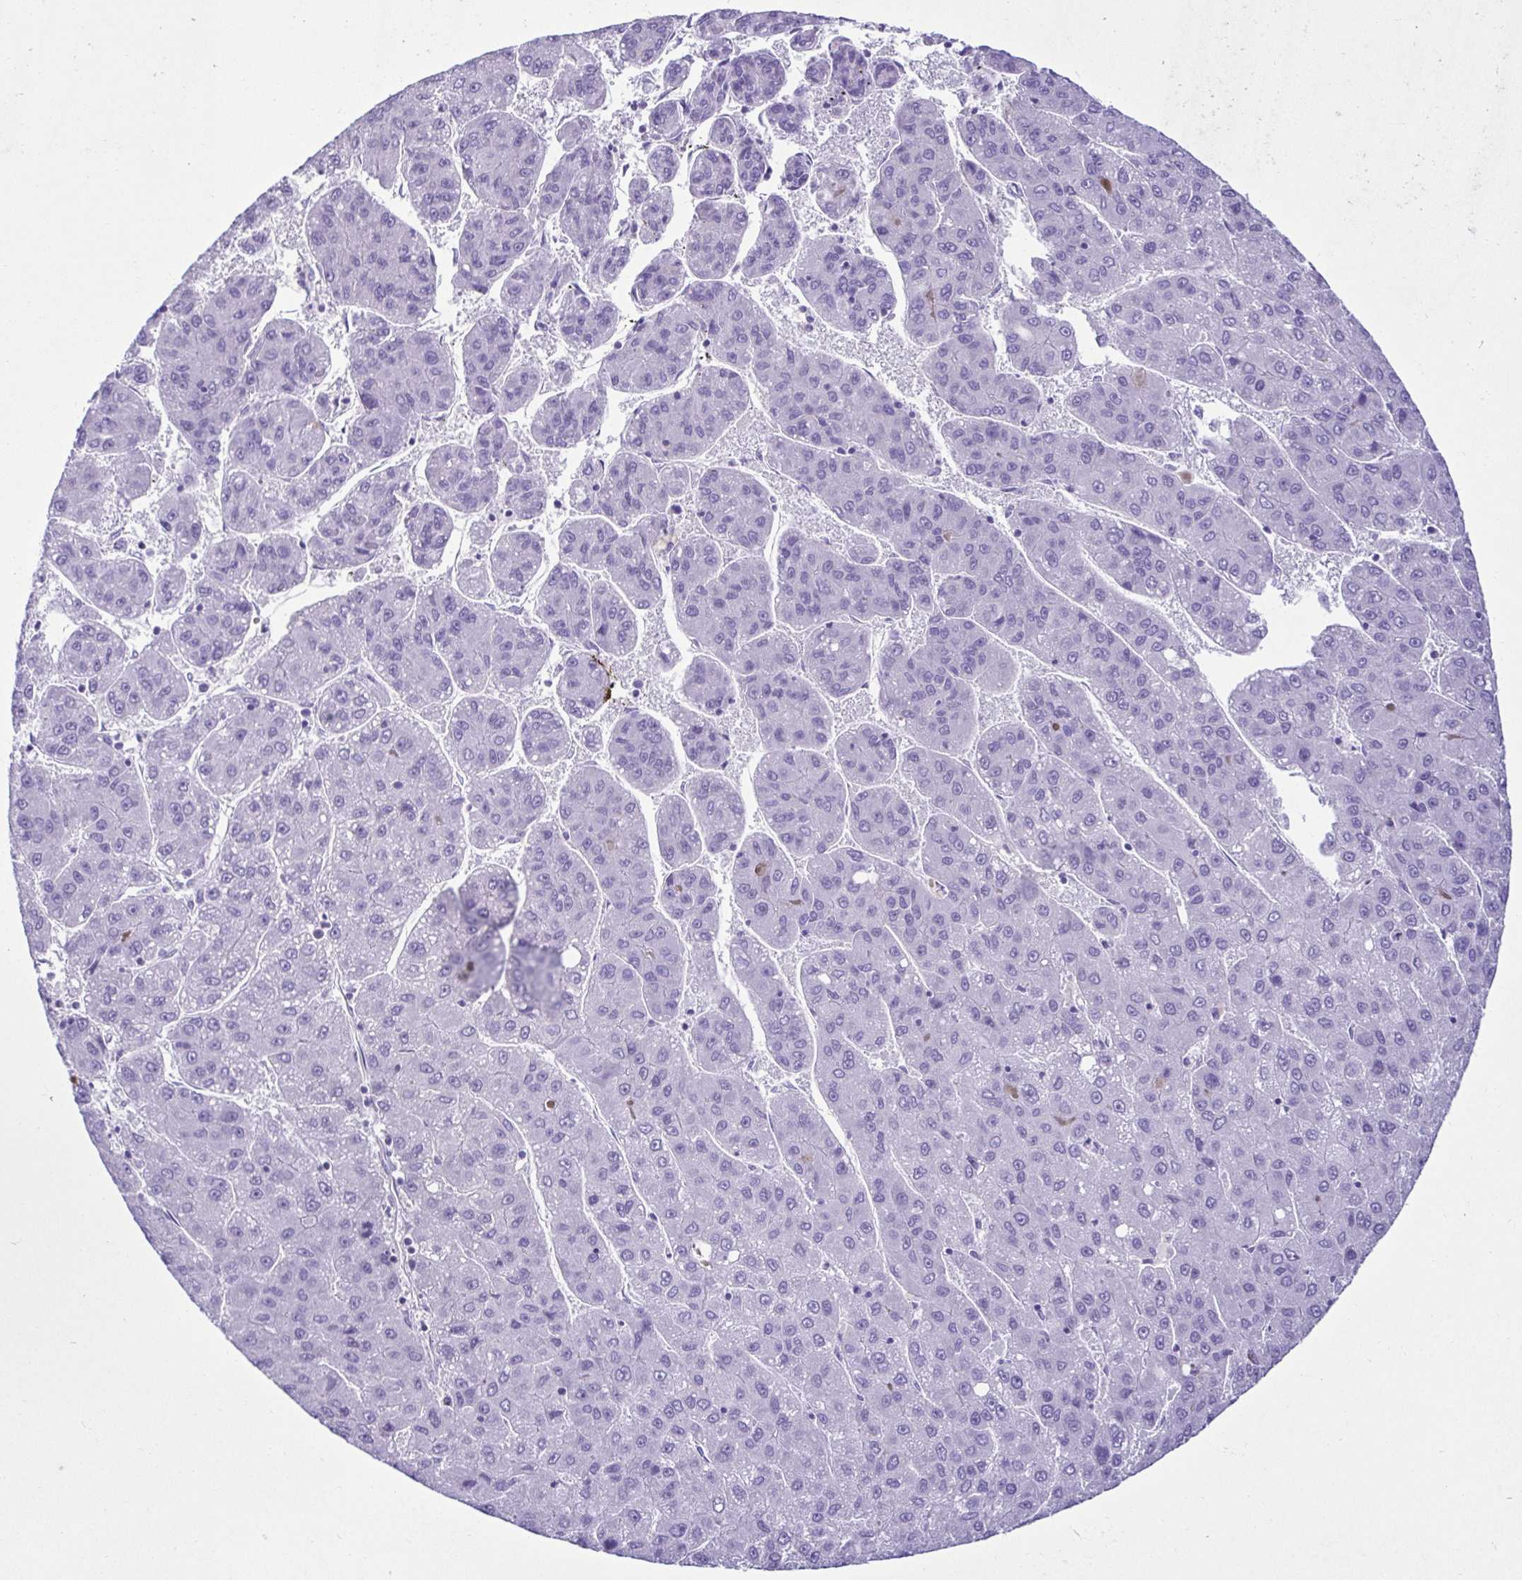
{"staining": {"intensity": "negative", "quantity": "none", "location": "none"}, "tissue": "liver cancer", "cell_type": "Tumor cells", "image_type": "cancer", "snomed": [{"axis": "morphology", "description": "Carcinoma, Hepatocellular, NOS"}, {"axis": "topography", "description": "Liver"}], "caption": "DAB immunohistochemical staining of human hepatocellular carcinoma (liver) demonstrates no significant expression in tumor cells.", "gene": "CBY2", "patient": {"sex": "female", "age": 82}}